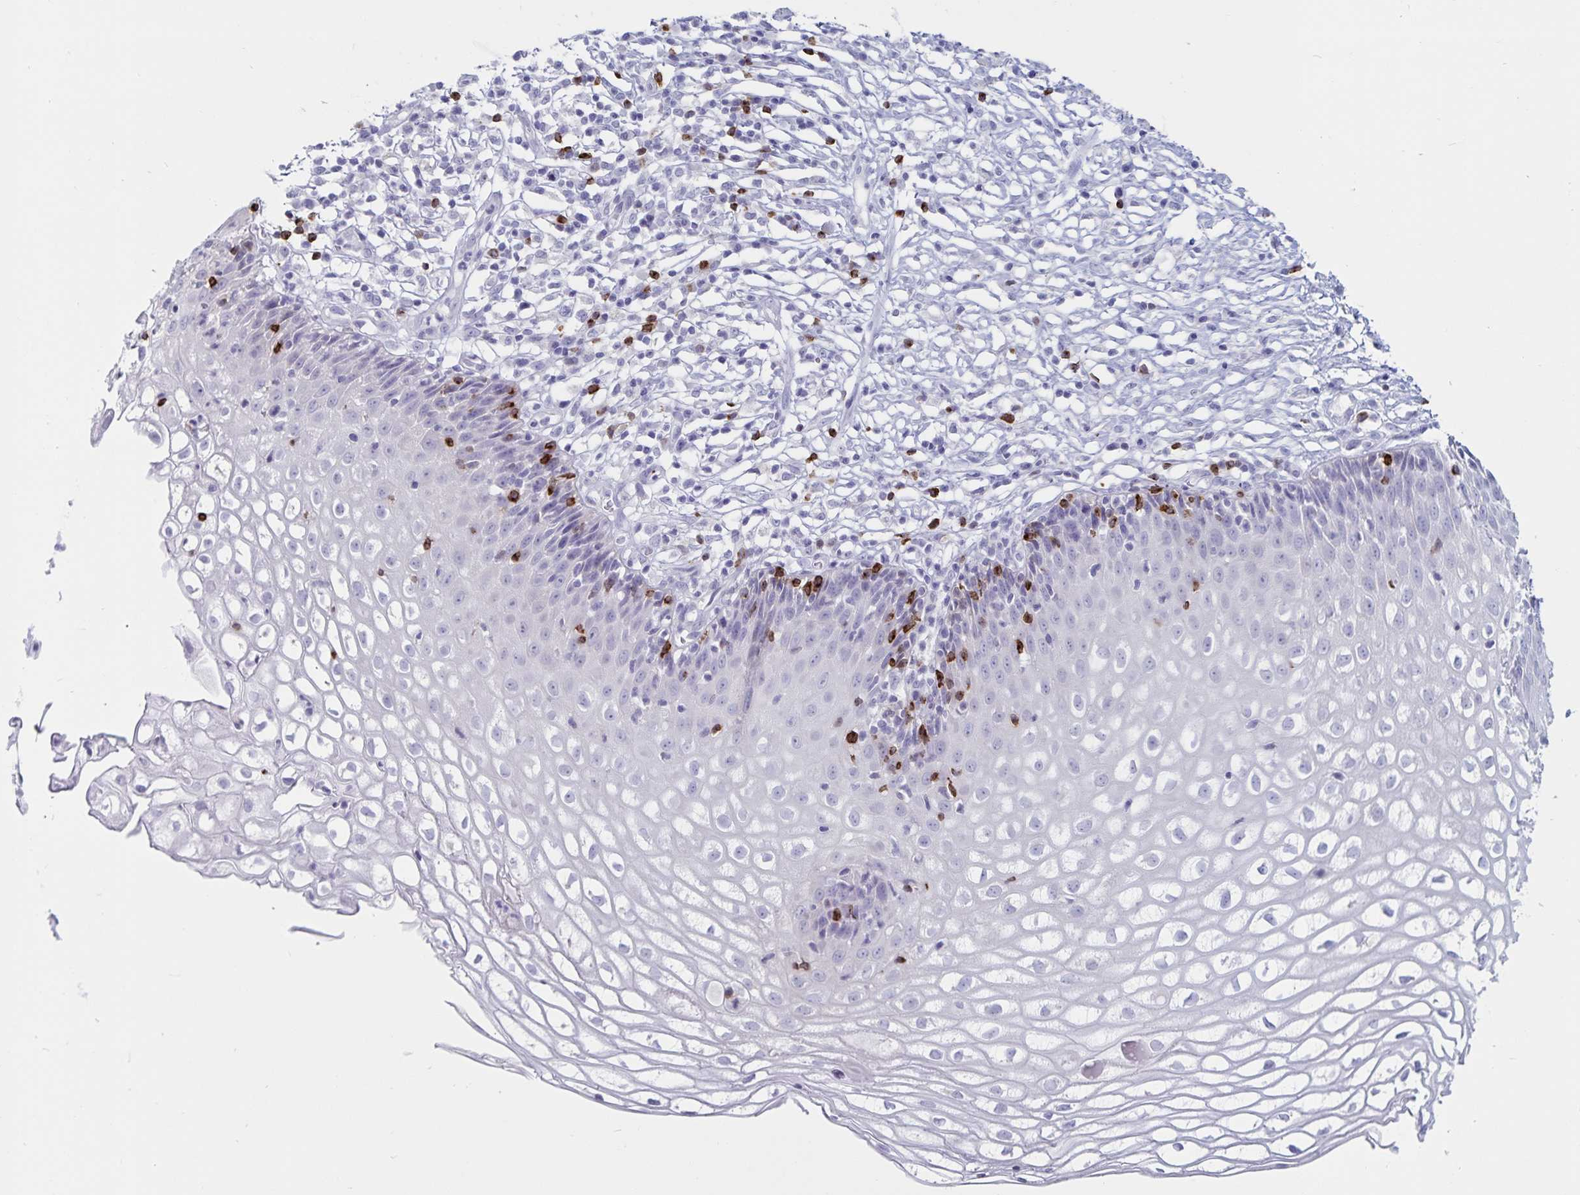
{"staining": {"intensity": "negative", "quantity": "none", "location": "none"}, "tissue": "cervix", "cell_type": "Glandular cells", "image_type": "normal", "snomed": [{"axis": "morphology", "description": "Normal tissue, NOS"}, {"axis": "topography", "description": "Cervix"}], "caption": "The immunohistochemistry (IHC) image has no significant staining in glandular cells of cervix. The staining is performed using DAB brown chromogen with nuclei counter-stained in using hematoxylin.", "gene": "GNLY", "patient": {"sex": "female", "age": 36}}